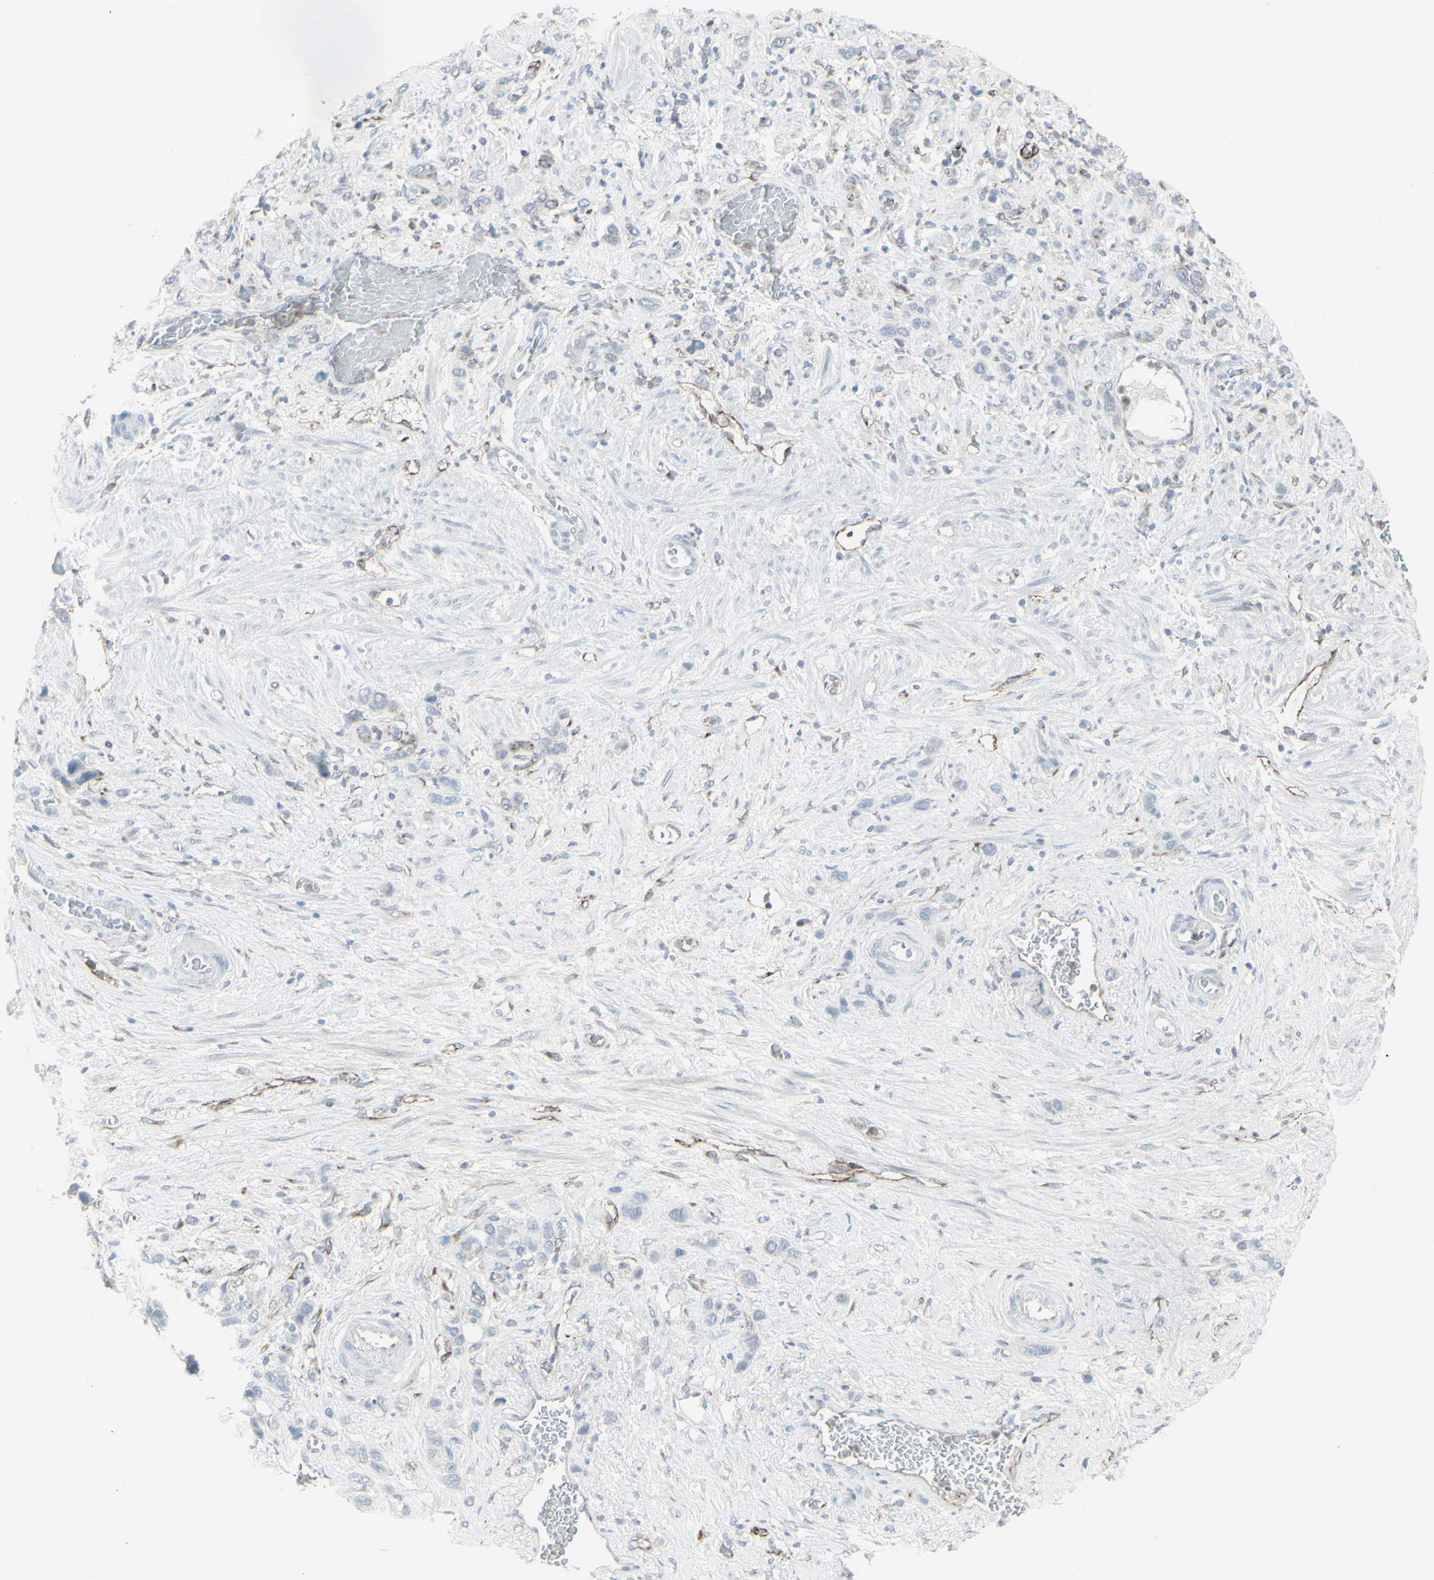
{"staining": {"intensity": "negative", "quantity": "none", "location": "none"}, "tissue": "stomach cancer", "cell_type": "Tumor cells", "image_type": "cancer", "snomed": [{"axis": "morphology", "description": "Adenocarcinoma, NOS"}, {"axis": "morphology", "description": "Adenocarcinoma, High grade"}, {"axis": "topography", "description": "Stomach, upper"}, {"axis": "topography", "description": "Stomach, lower"}], "caption": "Adenocarcinoma (high-grade) (stomach) was stained to show a protein in brown. There is no significant positivity in tumor cells.", "gene": "GJA1", "patient": {"sex": "female", "age": 65}}